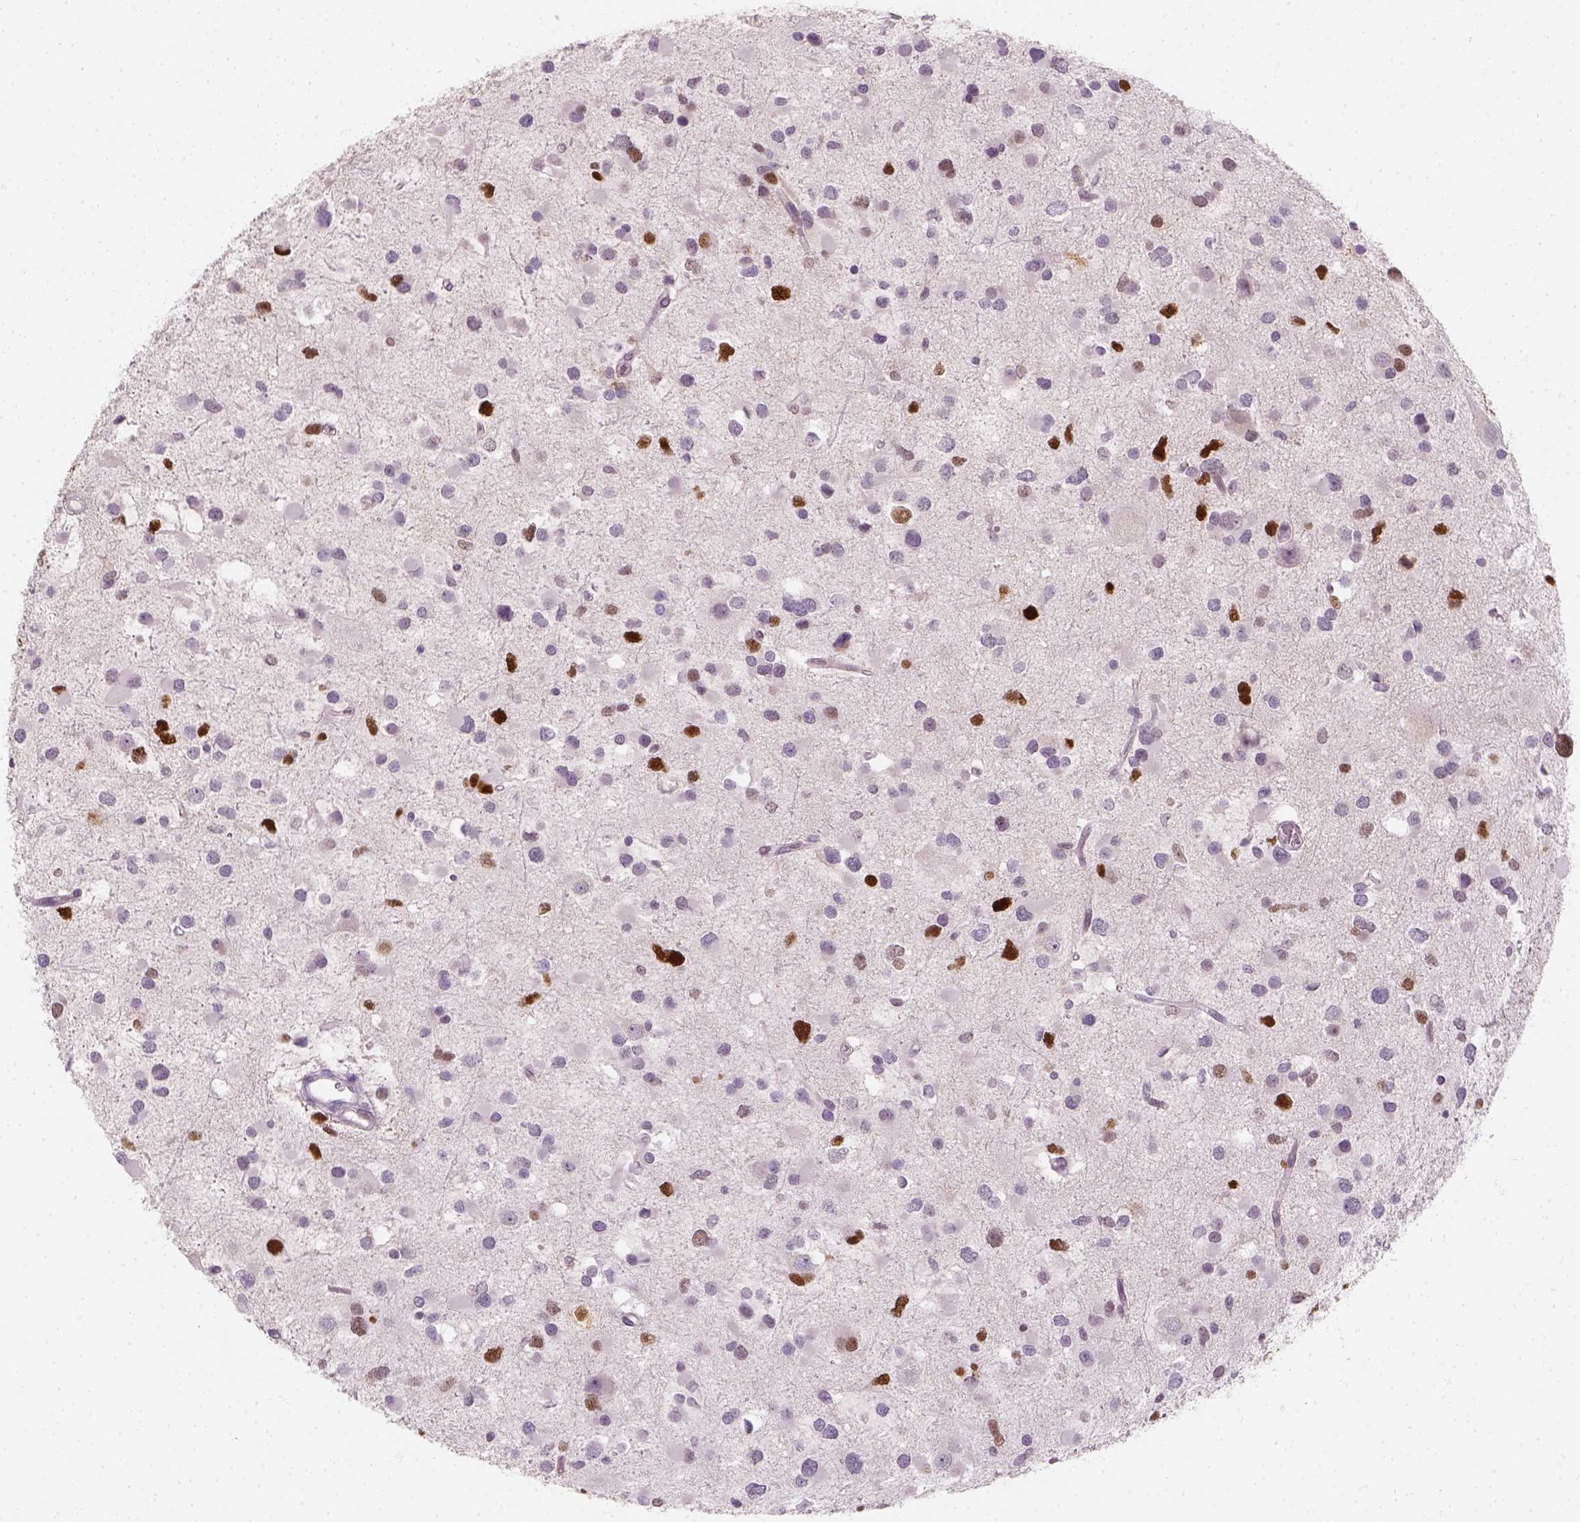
{"staining": {"intensity": "strong", "quantity": "<25%", "location": "nuclear"}, "tissue": "glioma", "cell_type": "Tumor cells", "image_type": "cancer", "snomed": [{"axis": "morphology", "description": "Glioma, malignant, Low grade"}, {"axis": "topography", "description": "Brain"}], "caption": "The immunohistochemical stain highlights strong nuclear positivity in tumor cells of malignant low-grade glioma tissue.", "gene": "TP53", "patient": {"sex": "female", "age": 32}}